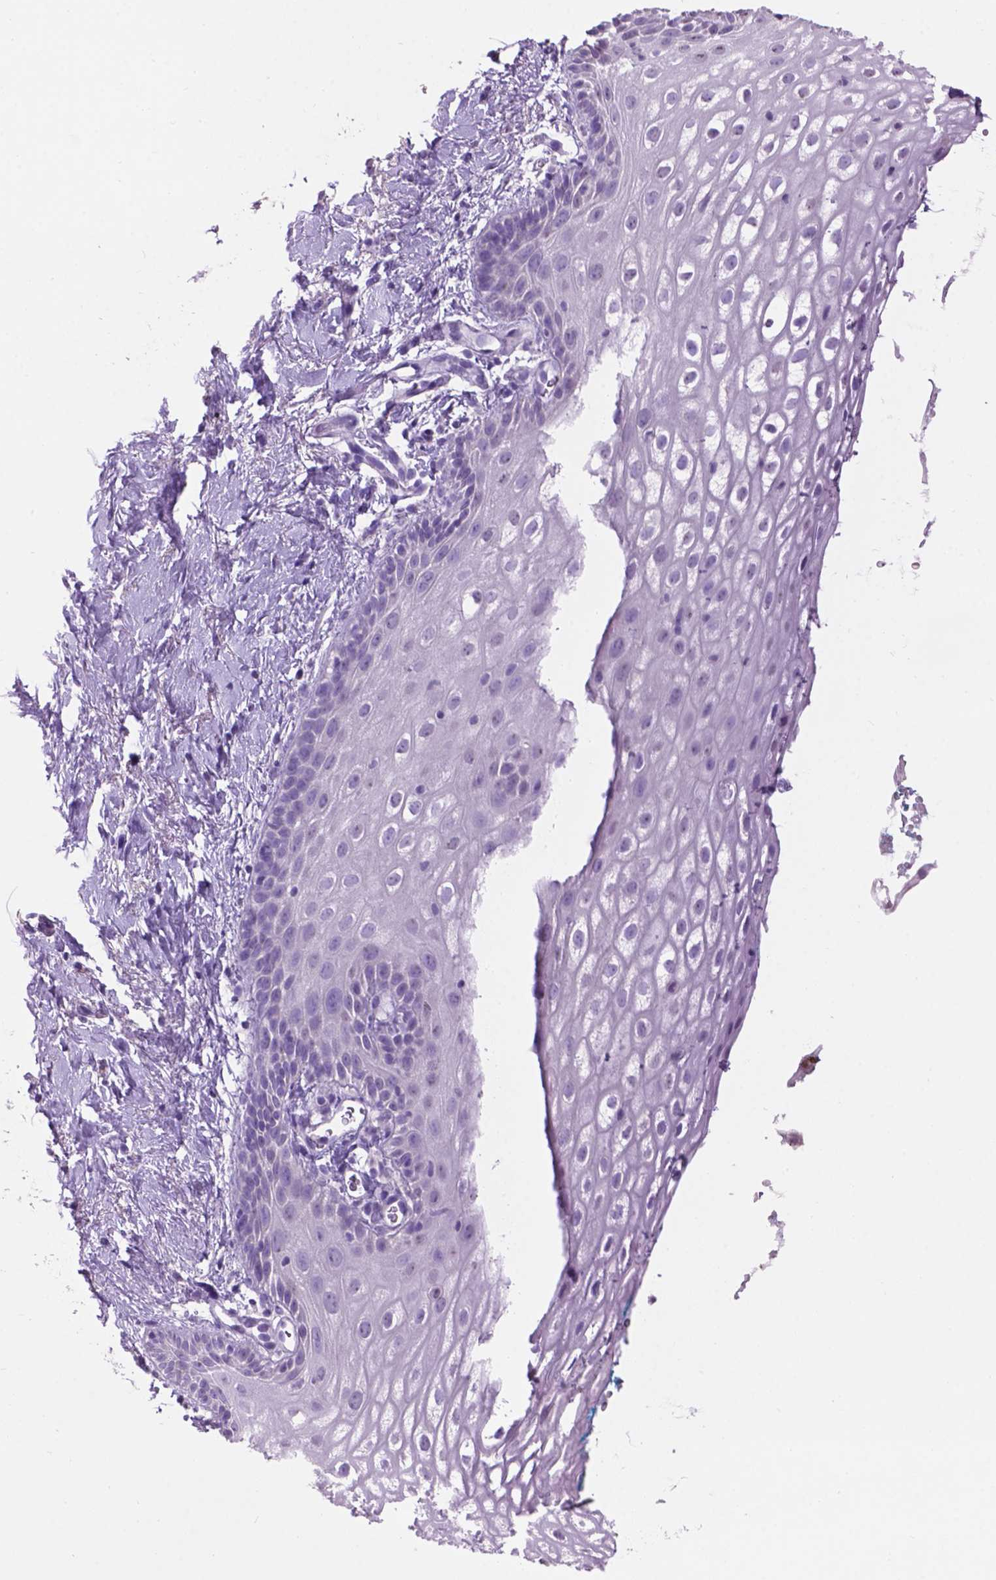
{"staining": {"intensity": "negative", "quantity": "none", "location": "none"}, "tissue": "vagina", "cell_type": "Squamous epithelial cells", "image_type": "normal", "snomed": [{"axis": "morphology", "description": "Normal tissue, NOS"}, {"axis": "morphology", "description": "Adenocarcinoma, NOS"}, {"axis": "topography", "description": "Rectum"}, {"axis": "topography", "description": "Vagina"}, {"axis": "topography", "description": "Peripheral nerve tissue"}], "caption": "Immunohistochemical staining of normal human vagina displays no significant staining in squamous epithelial cells.", "gene": "CRYBA4", "patient": {"sex": "female", "age": 71}}